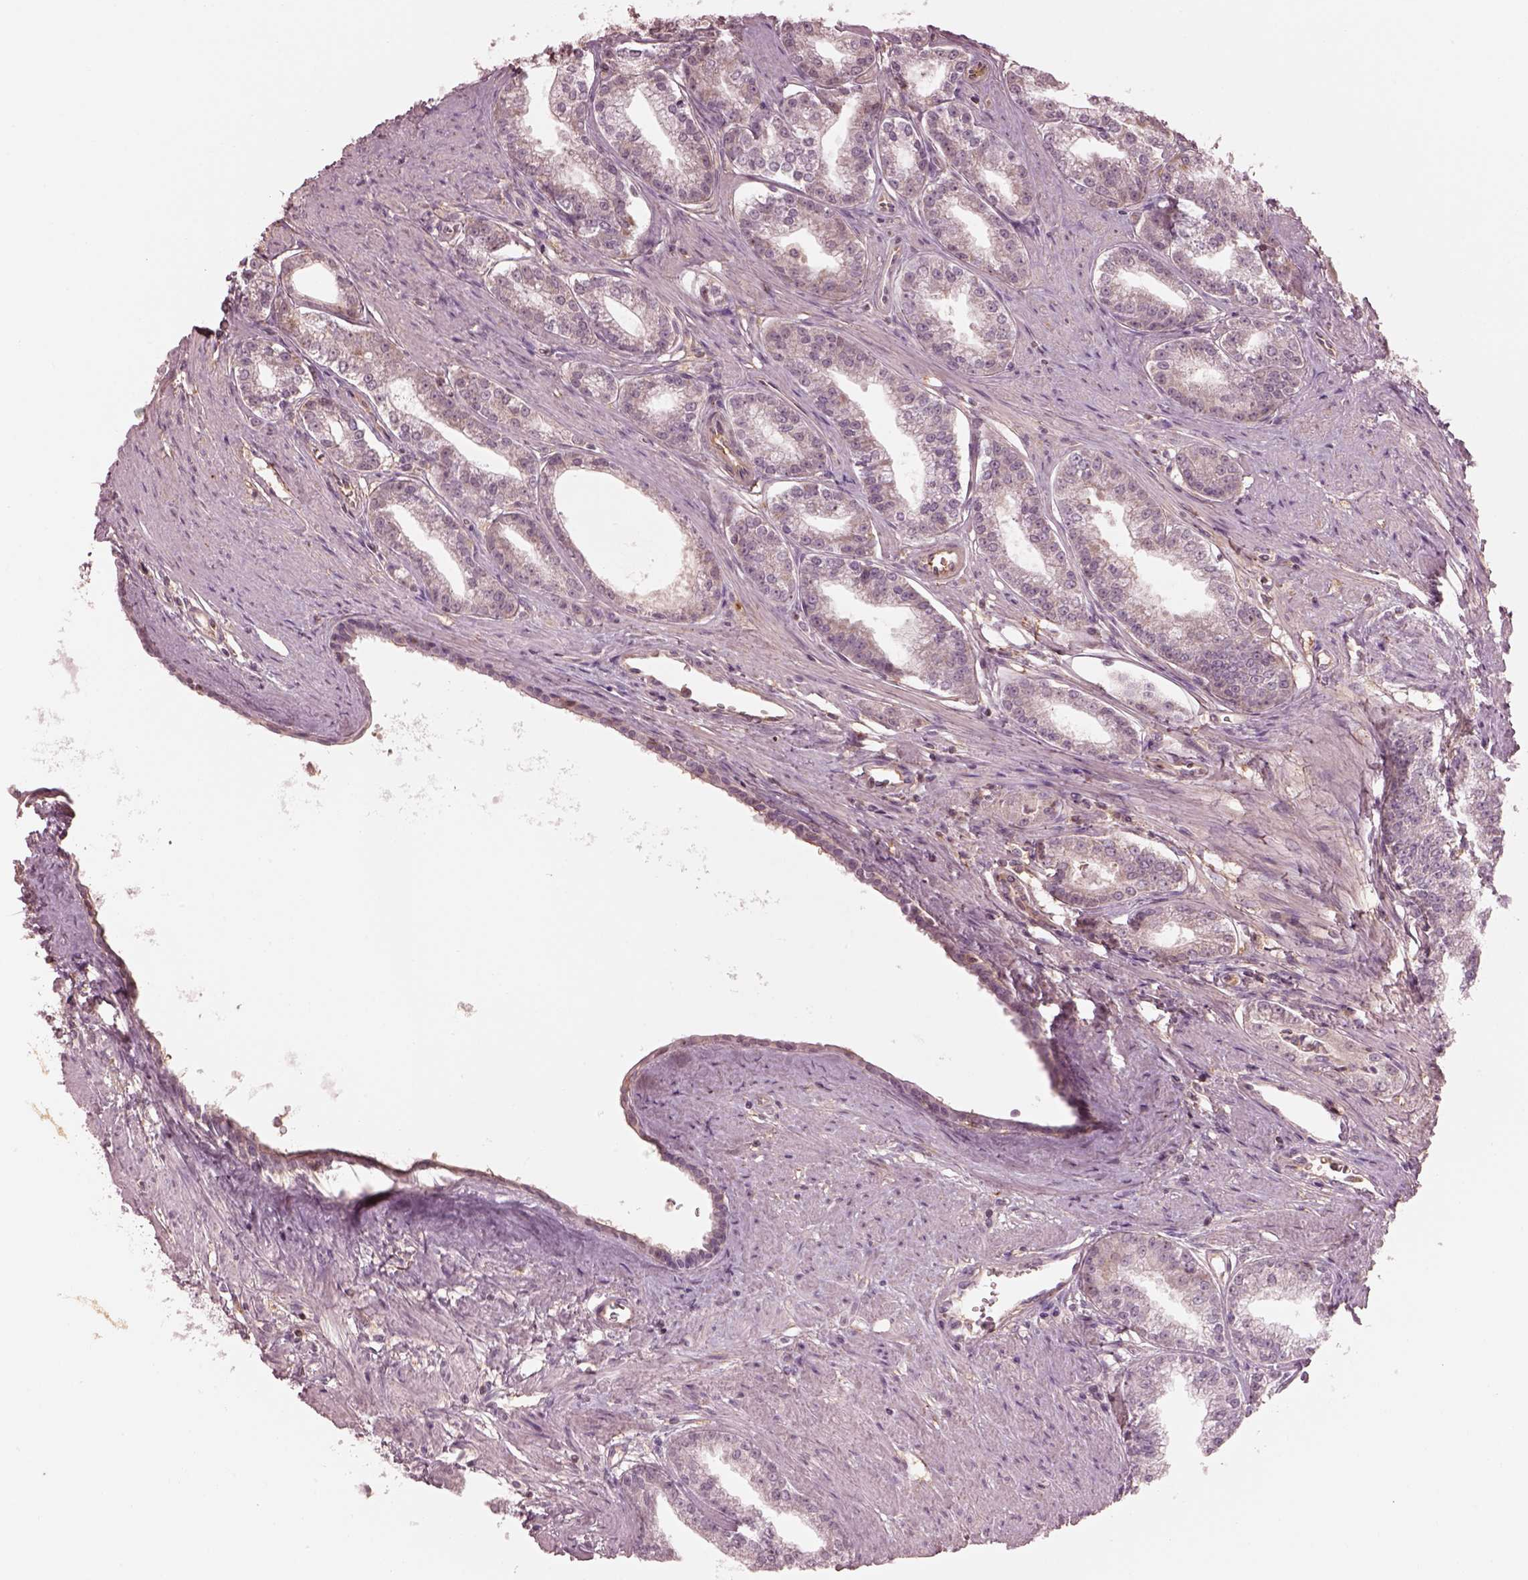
{"staining": {"intensity": "moderate", "quantity": "25%-75%", "location": "cytoplasmic/membranous"}, "tissue": "prostate cancer", "cell_type": "Tumor cells", "image_type": "cancer", "snomed": [{"axis": "morphology", "description": "Adenocarcinoma, NOS"}, {"axis": "topography", "description": "Prostate"}], "caption": "The immunohistochemical stain shows moderate cytoplasmic/membranous expression in tumor cells of adenocarcinoma (prostate) tissue.", "gene": "STK33", "patient": {"sex": "male", "age": 71}}